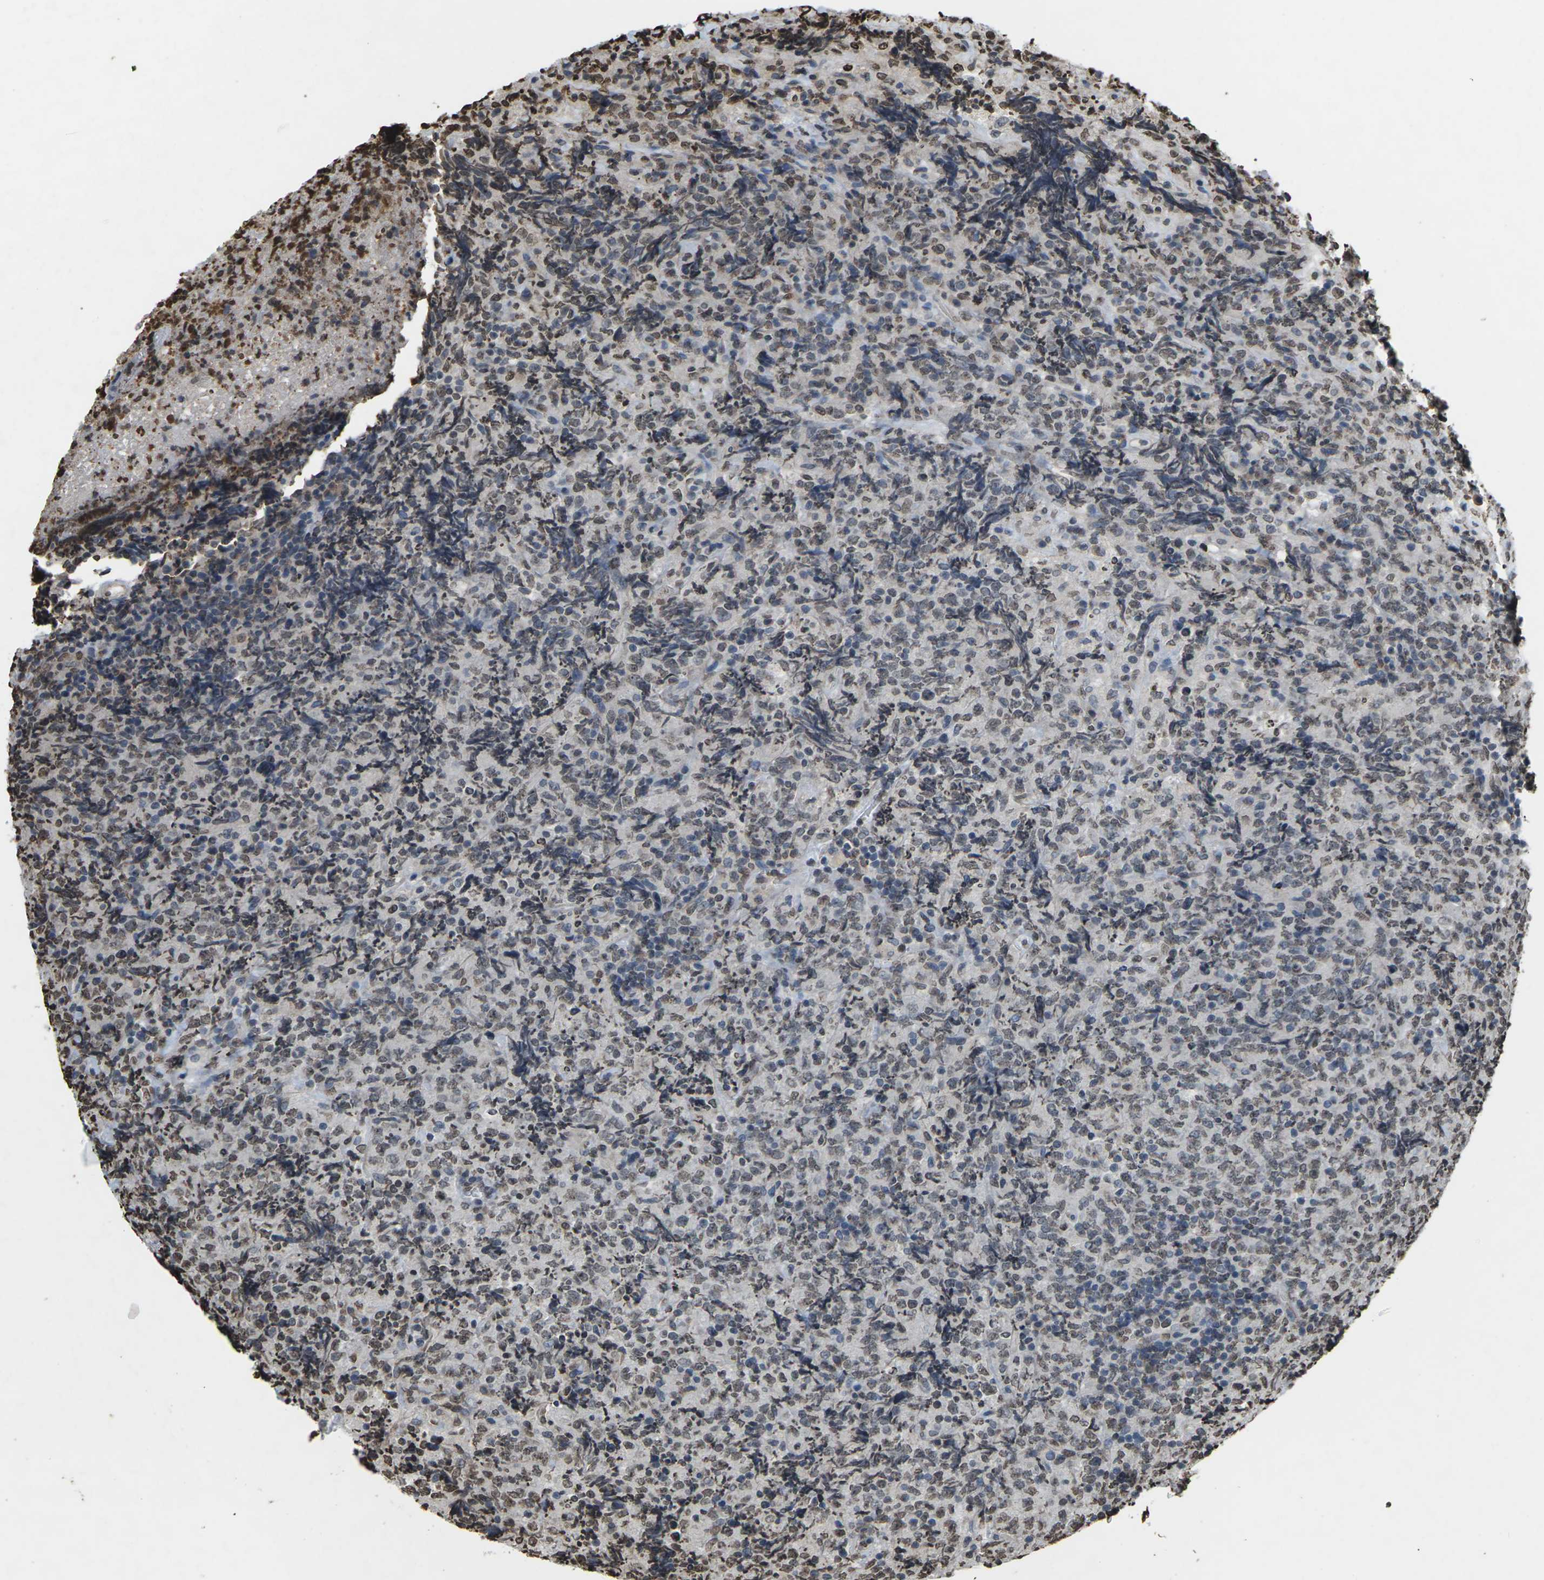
{"staining": {"intensity": "weak", "quantity": "25%-75%", "location": "nuclear"}, "tissue": "lymphoma", "cell_type": "Tumor cells", "image_type": "cancer", "snomed": [{"axis": "morphology", "description": "Malignant lymphoma, non-Hodgkin's type, High grade"}, {"axis": "topography", "description": "Tonsil"}], "caption": "Brown immunohistochemical staining in human malignant lymphoma, non-Hodgkin's type (high-grade) displays weak nuclear staining in approximately 25%-75% of tumor cells.", "gene": "EMSY", "patient": {"sex": "female", "age": 36}}